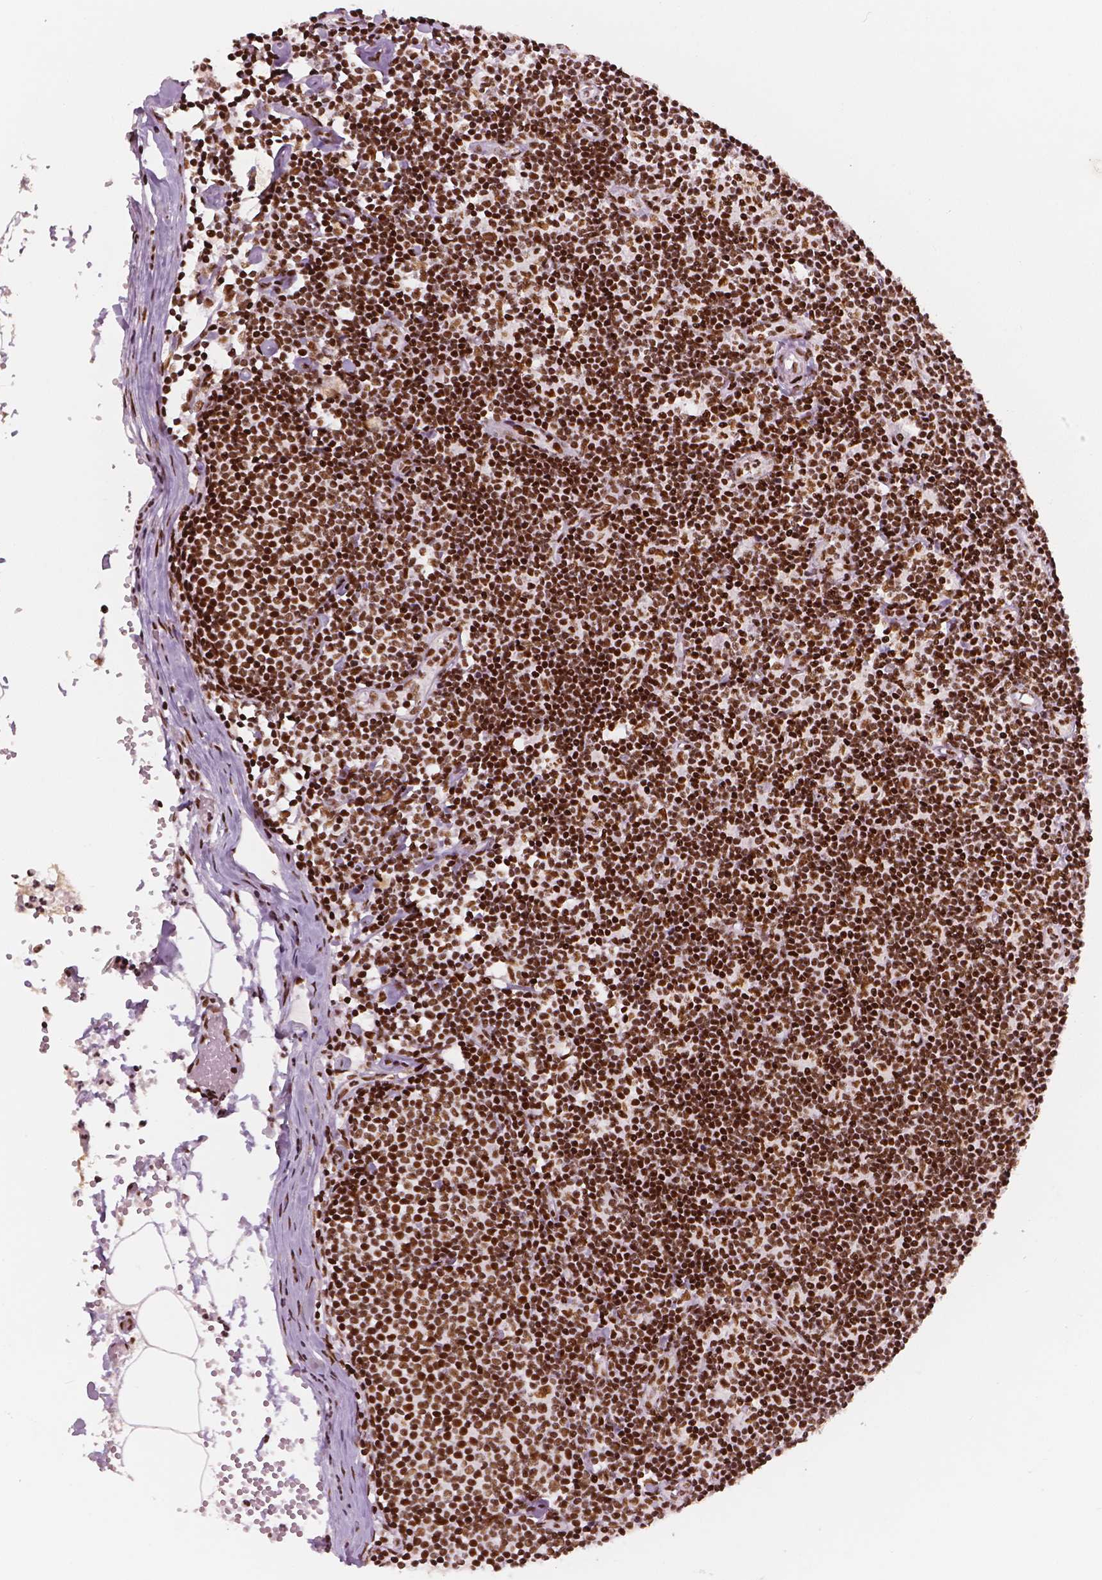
{"staining": {"intensity": "weak", "quantity": "25%-75%", "location": "nuclear"}, "tissue": "lymph node", "cell_type": "Germinal center cells", "image_type": "normal", "snomed": [{"axis": "morphology", "description": "Normal tissue, NOS"}, {"axis": "topography", "description": "Lymph node"}], "caption": "Immunohistochemistry (IHC) staining of benign lymph node, which reveals low levels of weak nuclear expression in about 25%-75% of germinal center cells indicating weak nuclear protein positivity. The staining was performed using DAB (3,3'-diaminobenzidine) (brown) for protein detection and nuclei were counterstained in hematoxylin (blue).", "gene": "BRD4", "patient": {"sex": "female", "age": 42}}